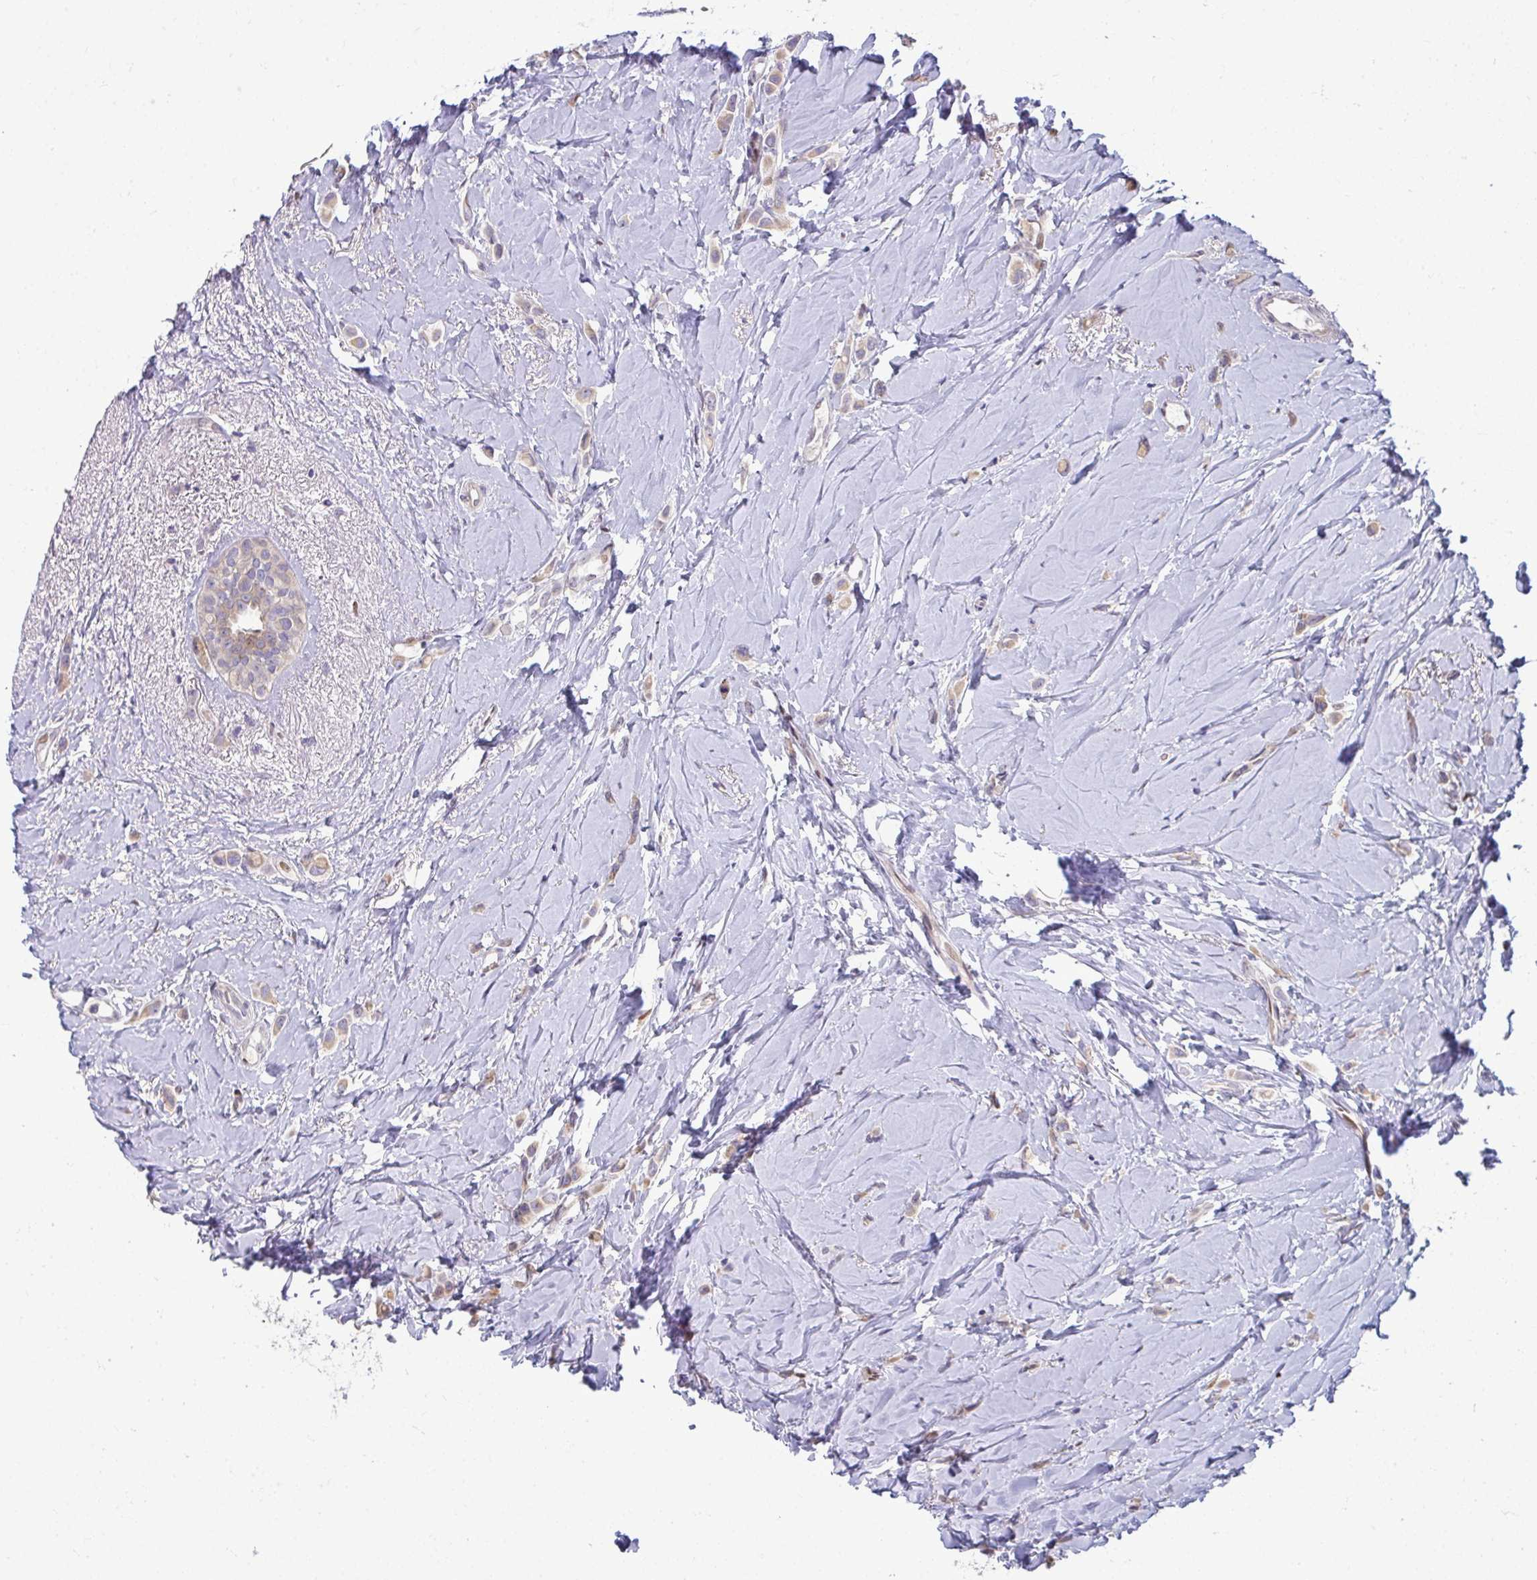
{"staining": {"intensity": "negative", "quantity": "none", "location": "none"}, "tissue": "breast cancer", "cell_type": "Tumor cells", "image_type": "cancer", "snomed": [{"axis": "morphology", "description": "Lobular carcinoma"}, {"axis": "topography", "description": "Breast"}], "caption": "An image of breast cancer stained for a protein reveals no brown staining in tumor cells.", "gene": "ODF1", "patient": {"sex": "female", "age": 66}}